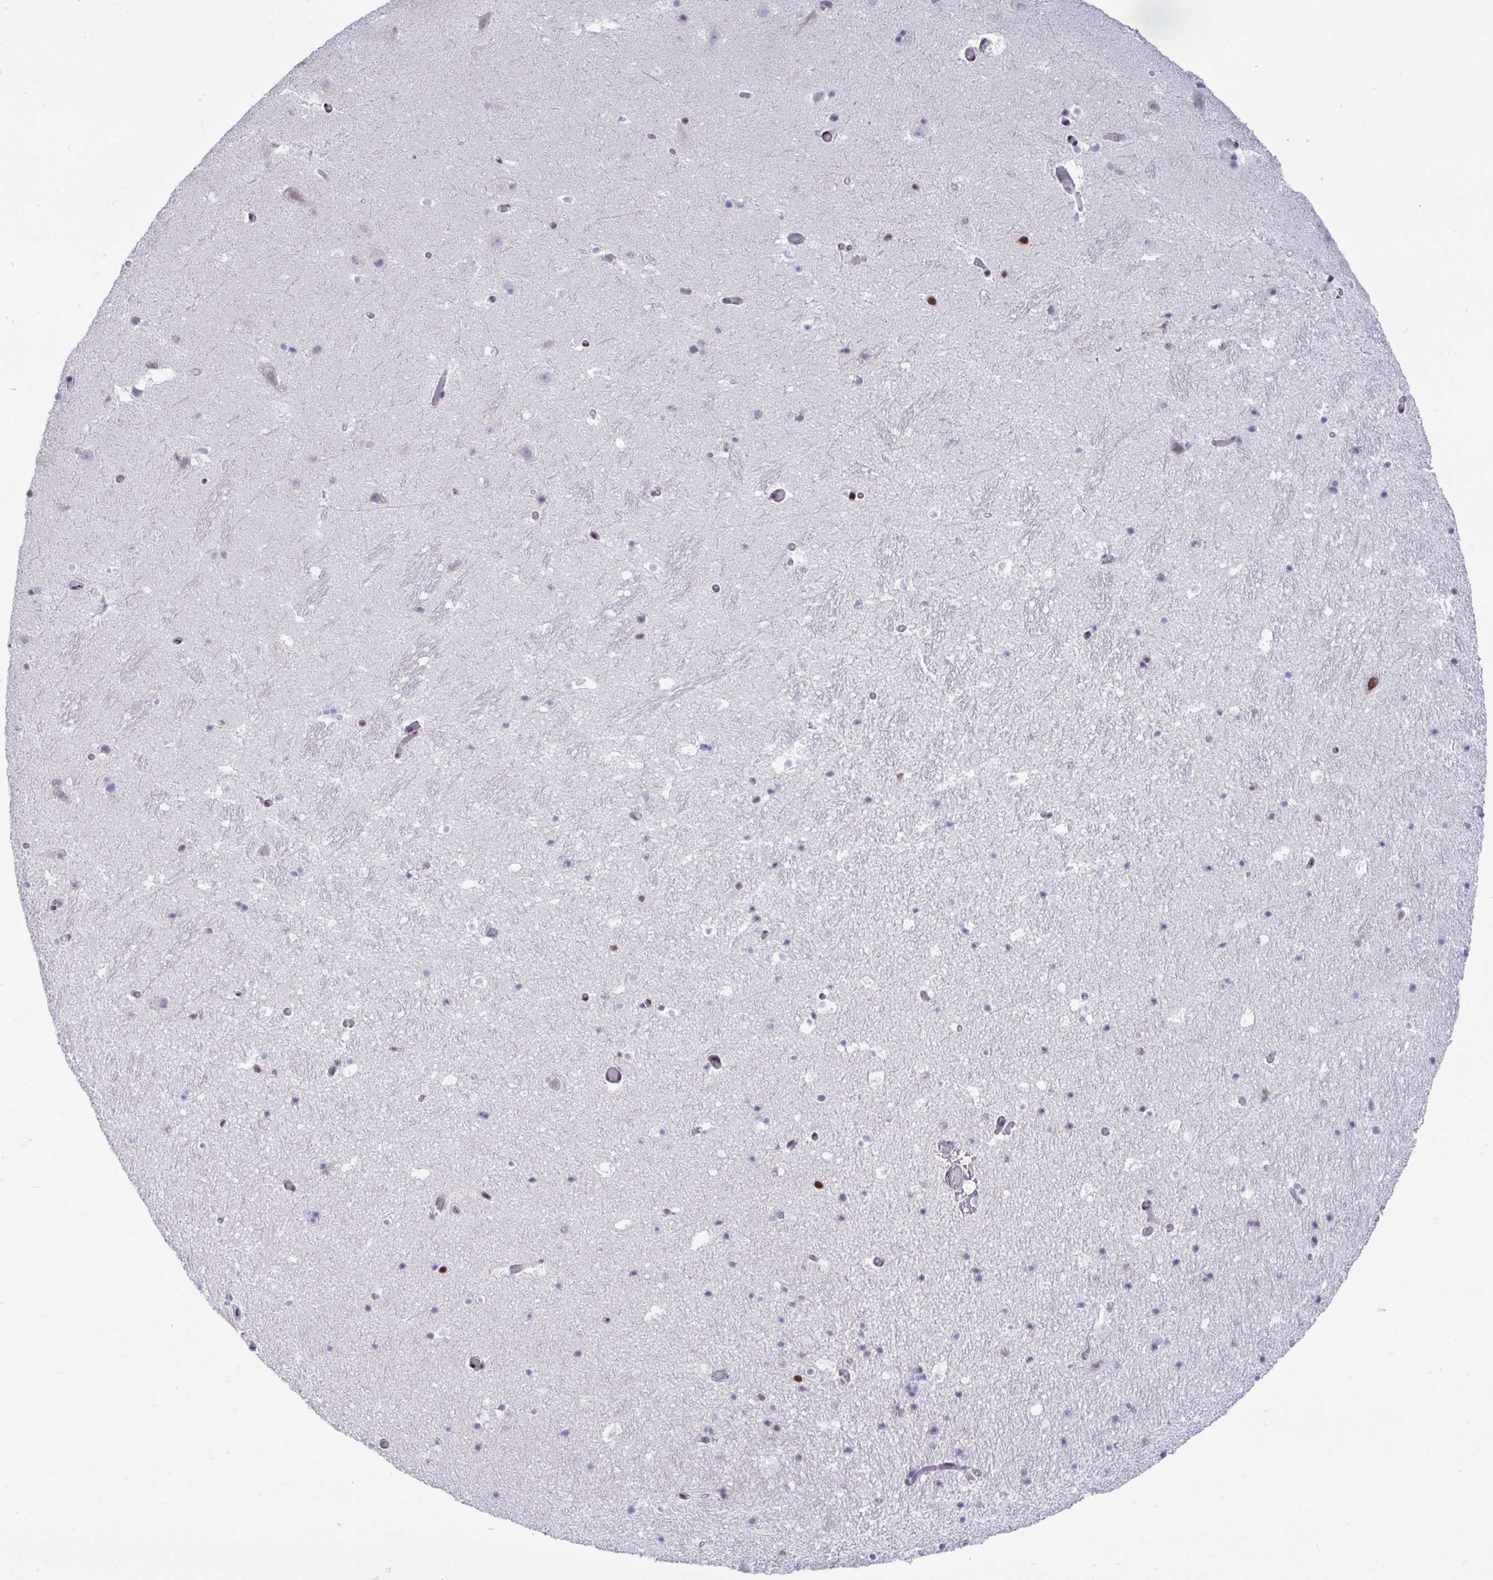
{"staining": {"intensity": "weak", "quantity": "<25%", "location": "nuclear"}, "tissue": "hippocampus", "cell_type": "Glial cells", "image_type": "normal", "snomed": [{"axis": "morphology", "description": "Normal tissue, NOS"}, {"axis": "topography", "description": "Hippocampus"}], "caption": "This histopathology image is of unremarkable hippocampus stained with immunohistochemistry to label a protein in brown with the nuclei are counter-stained blue. There is no expression in glial cells.", "gene": "WBP11", "patient": {"sex": "male", "age": 26}}